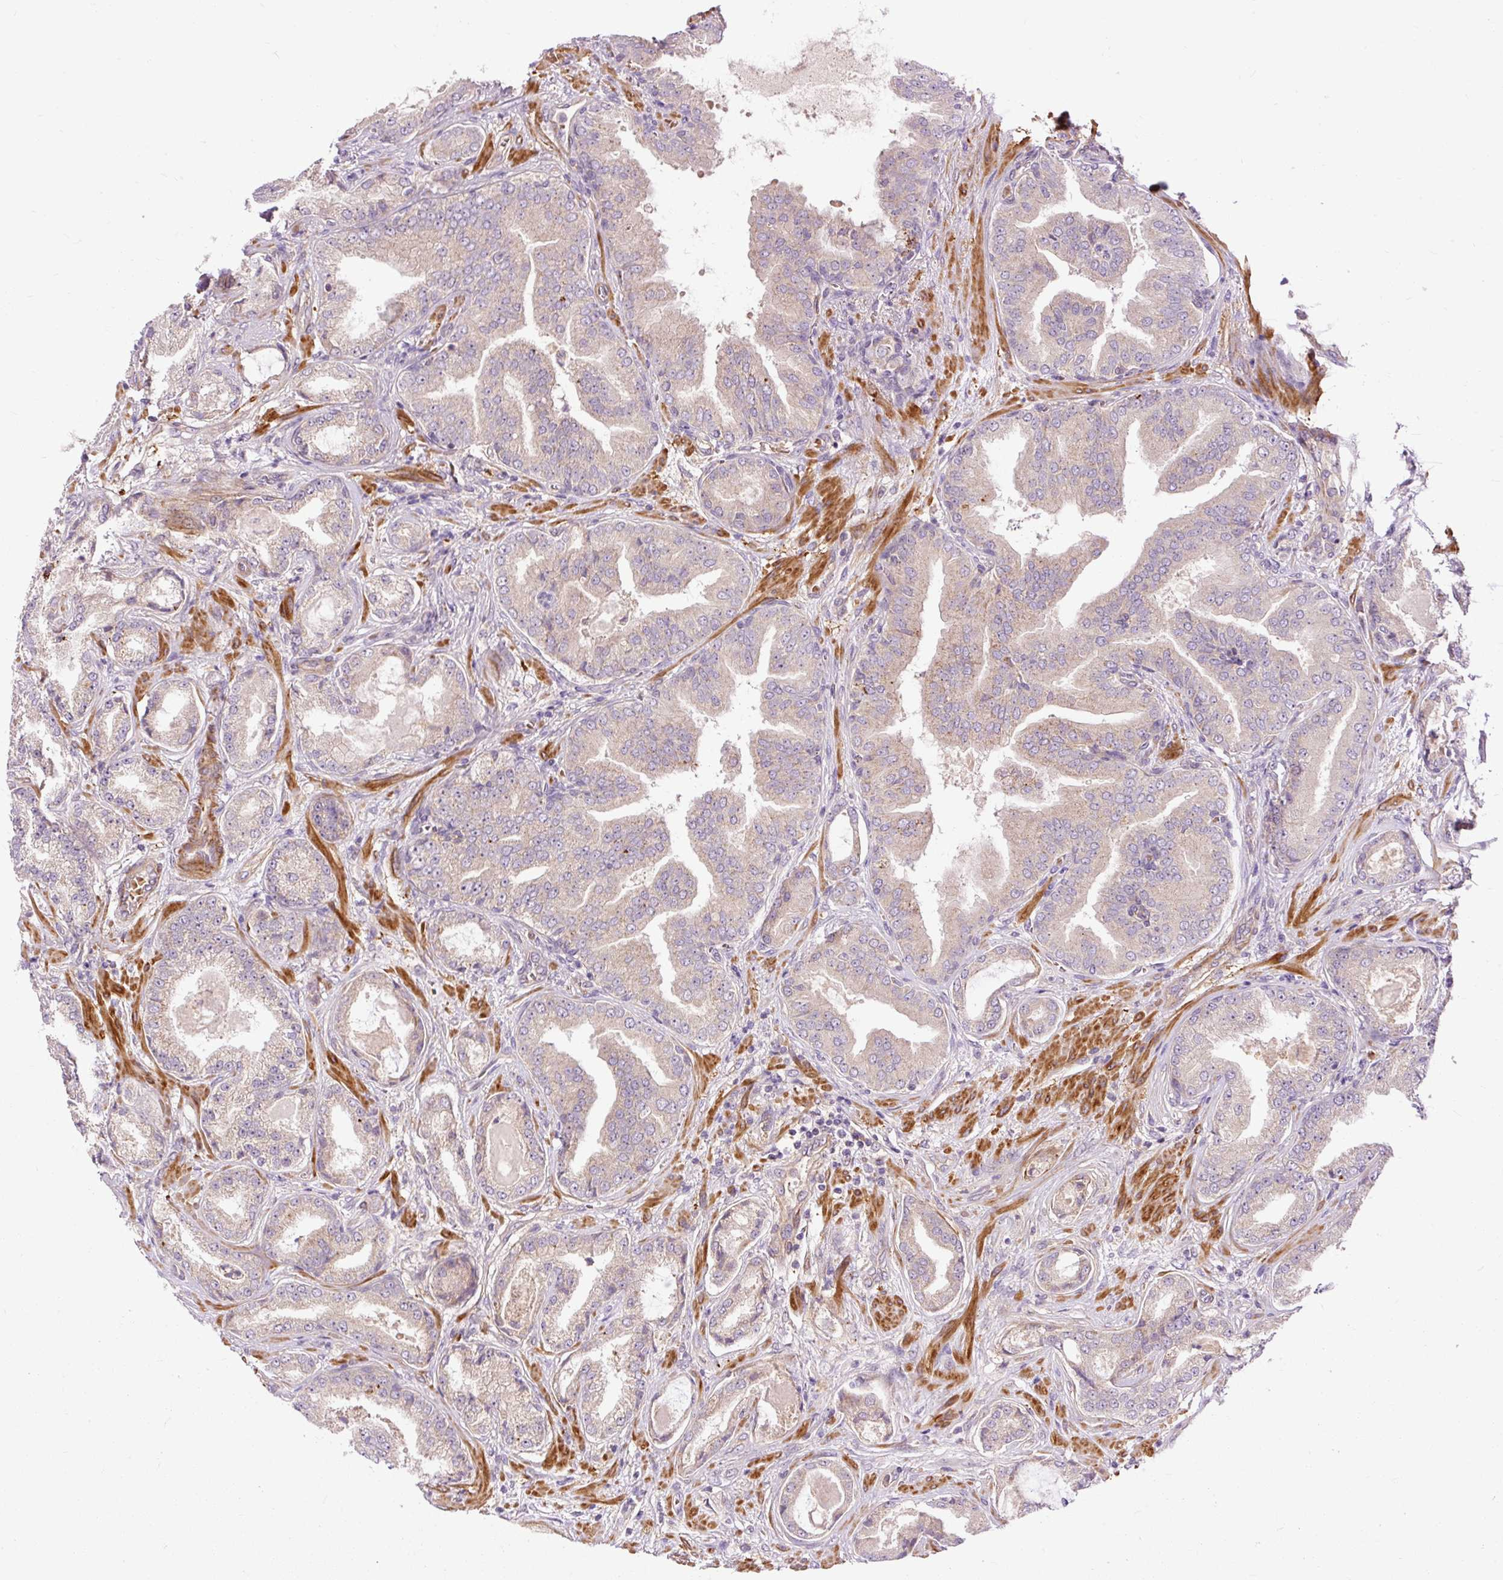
{"staining": {"intensity": "negative", "quantity": "none", "location": "none"}, "tissue": "prostate cancer", "cell_type": "Tumor cells", "image_type": "cancer", "snomed": [{"axis": "morphology", "description": "Adenocarcinoma, High grade"}, {"axis": "topography", "description": "Prostate"}], "caption": "Prostate adenocarcinoma (high-grade) stained for a protein using immunohistochemistry reveals no expression tumor cells.", "gene": "RIPOR3", "patient": {"sex": "male", "age": 68}}